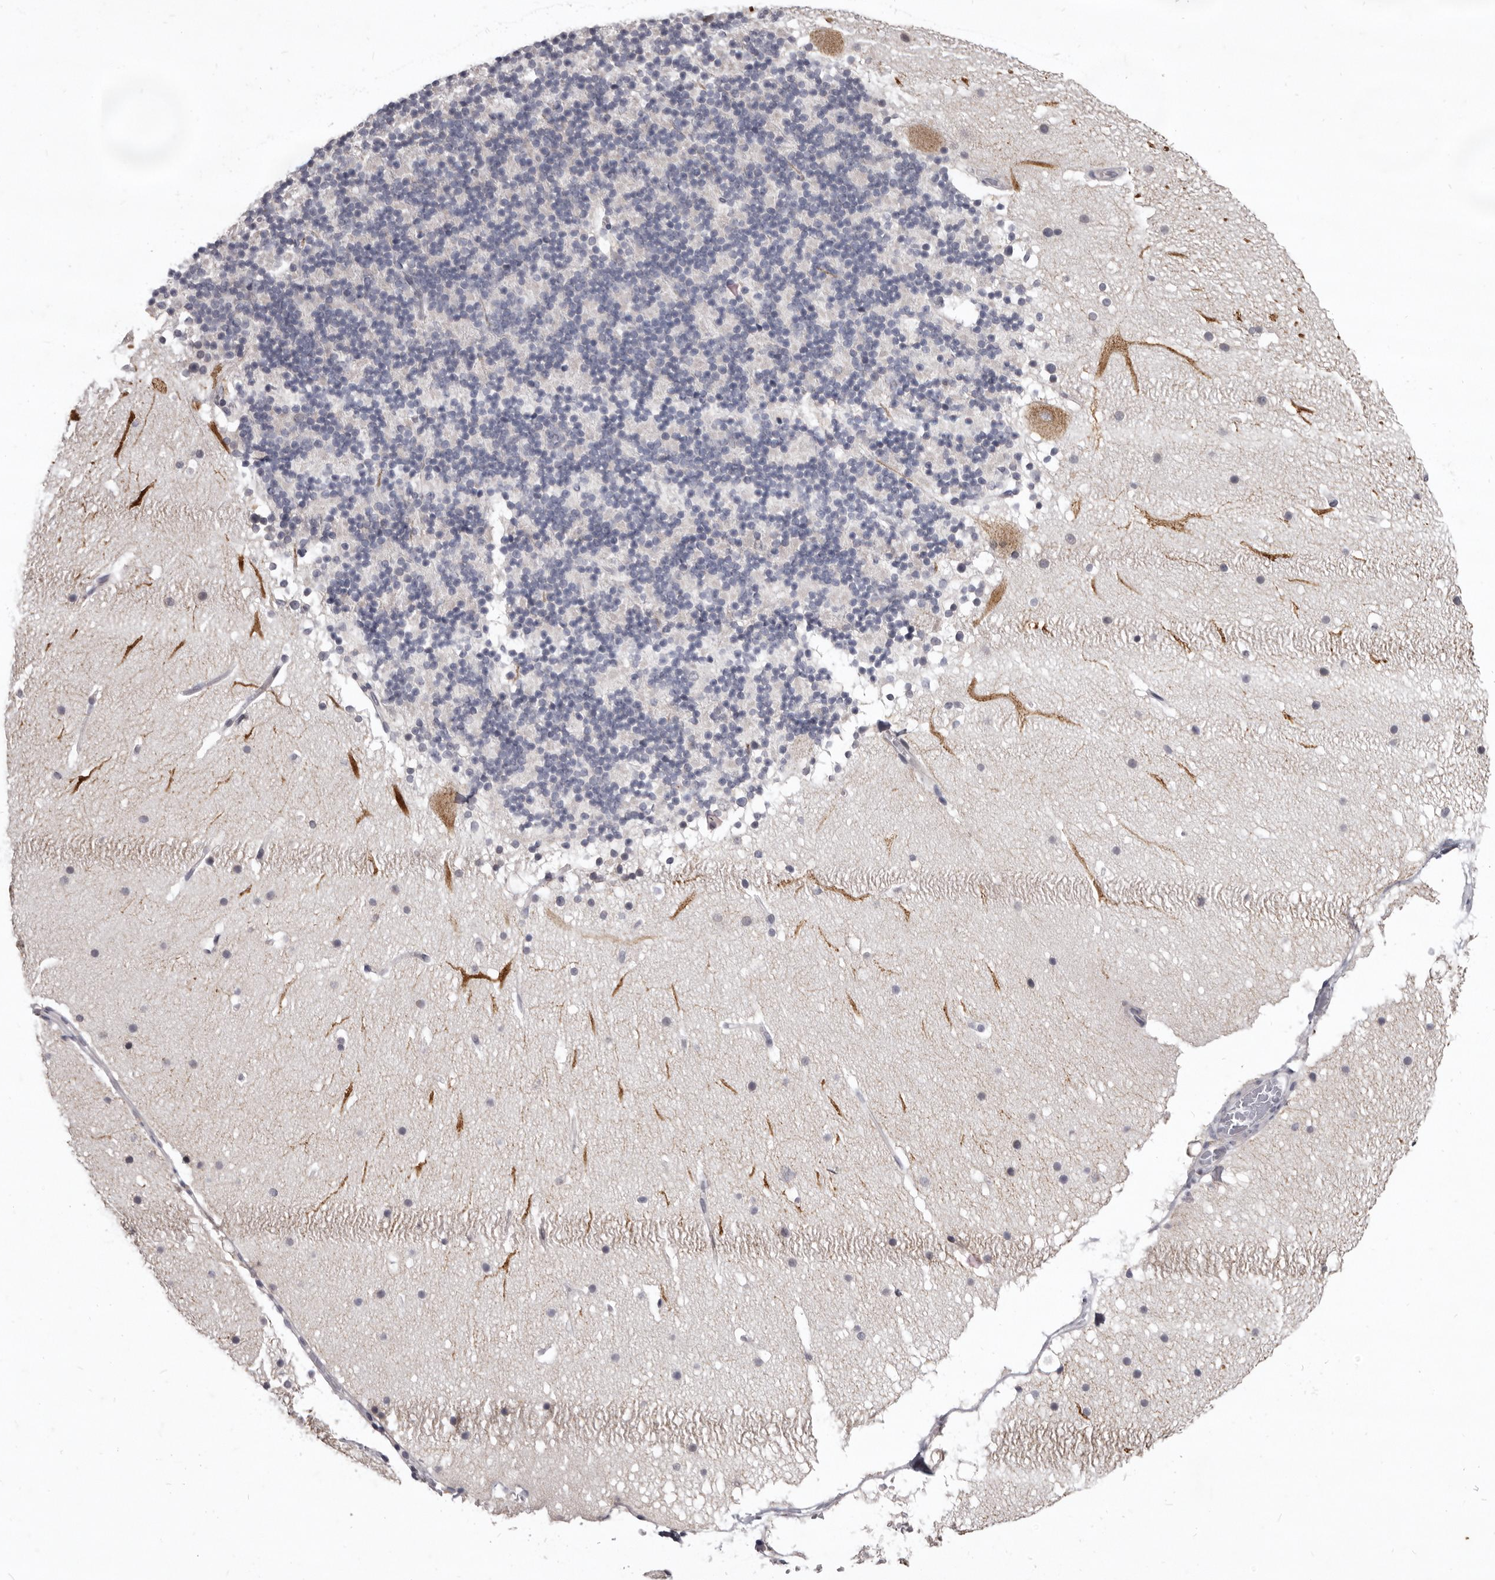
{"staining": {"intensity": "negative", "quantity": "none", "location": "none"}, "tissue": "cerebellum", "cell_type": "Cells in granular layer", "image_type": "normal", "snomed": [{"axis": "morphology", "description": "Normal tissue, NOS"}, {"axis": "topography", "description": "Cerebellum"}], "caption": "The immunohistochemistry (IHC) micrograph has no significant staining in cells in granular layer of cerebellum. (Brightfield microscopy of DAB IHC at high magnification).", "gene": "SULT1E1", "patient": {"sex": "male", "age": 57}}